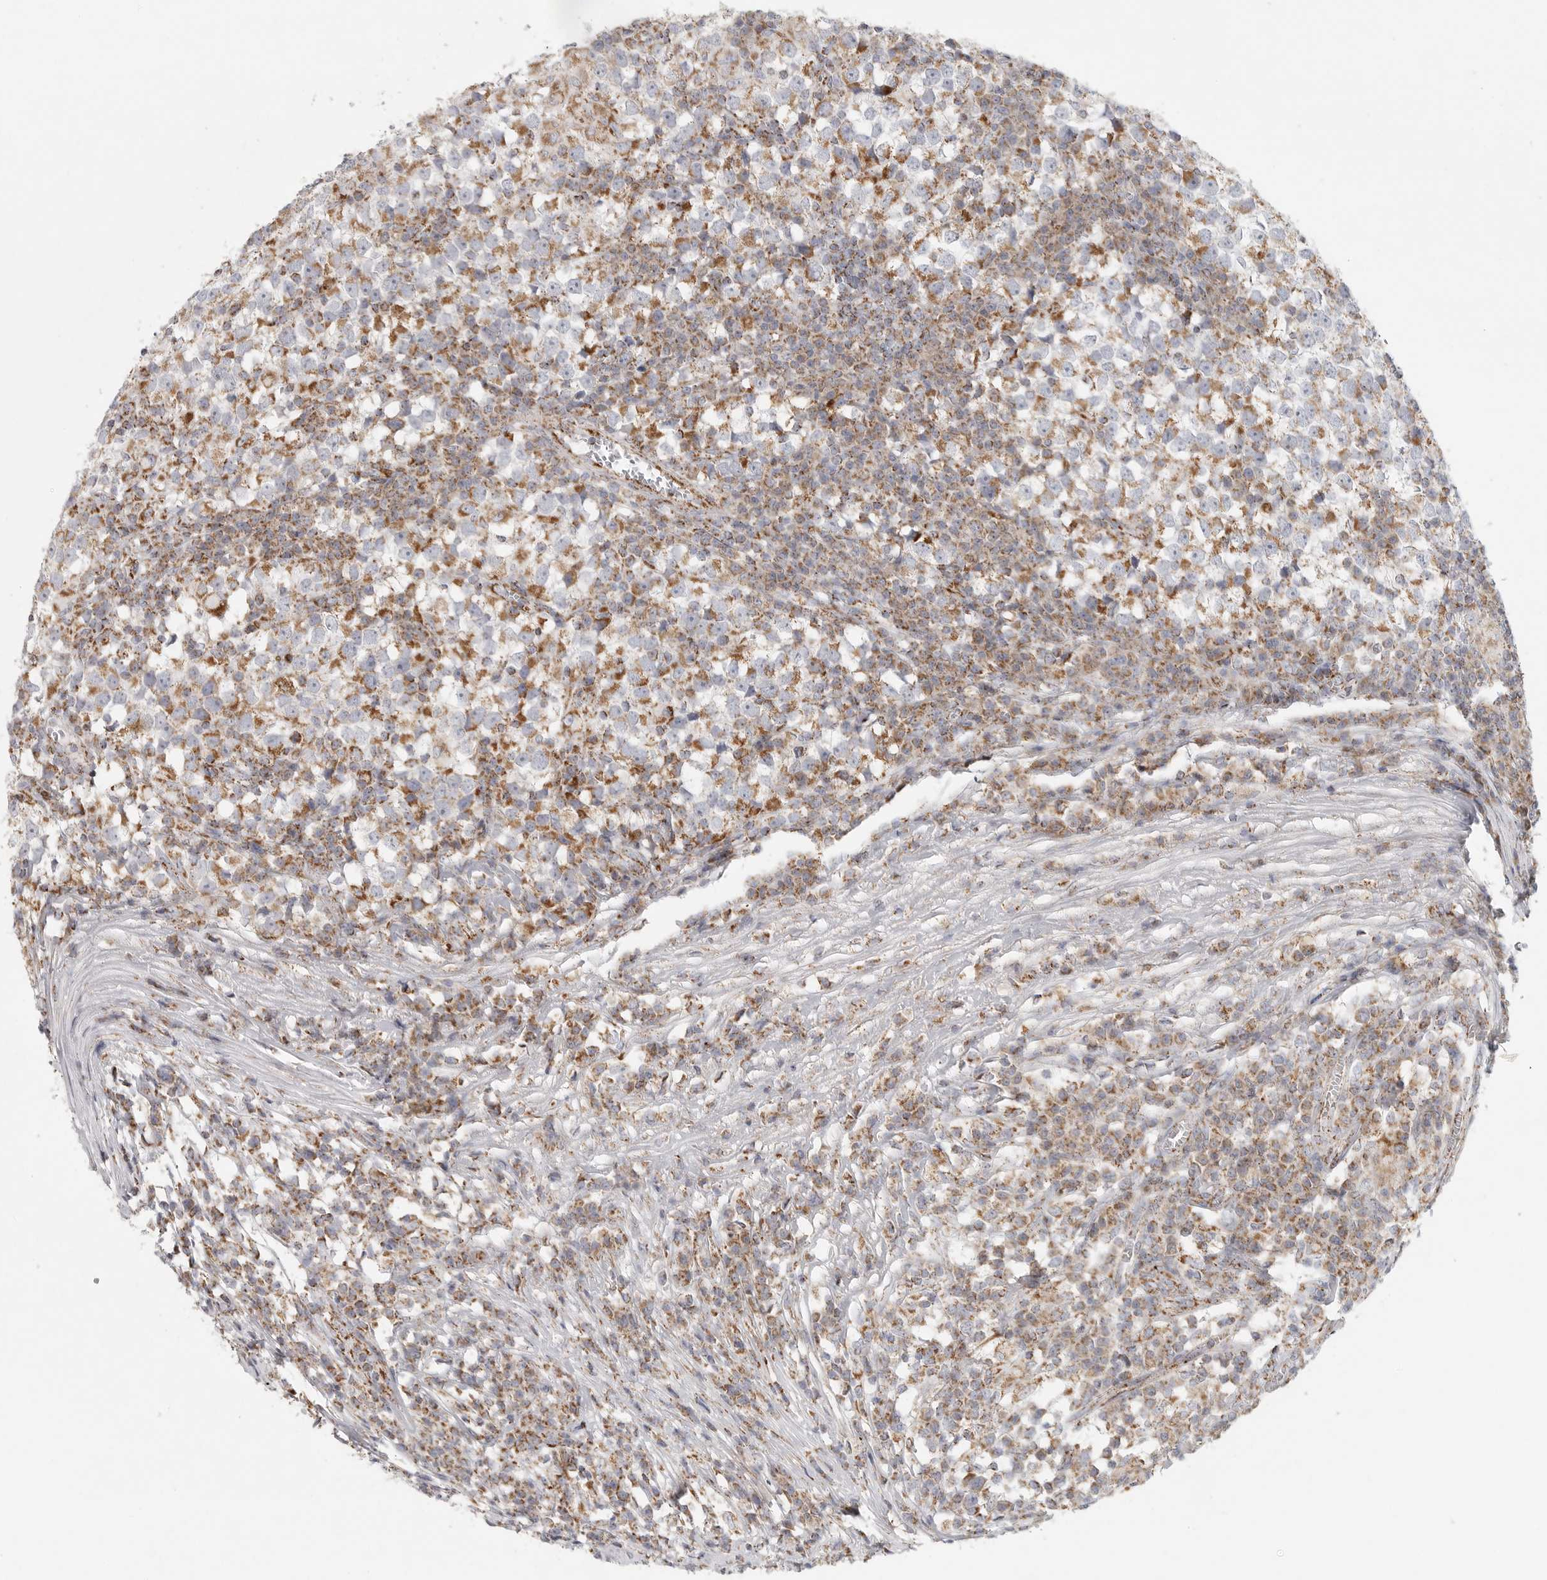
{"staining": {"intensity": "moderate", "quantity": ">75%", "location": "cytoplasmic/membranous"}, "tissue": "testis cancer", "cell_type": "Tumor cells", "image_type": "cancer", "snomed": [{"axis": "morphology", "description": "Seminoma, NOS"}, {"axis": "topography", "description": "Testis"}], "caption": "This photomicrograph displays testis cancer (seminoma) stained with immunohistochemistry to label a protein in brown. The cytoplasmic/membranous of tumor cells show moderate positivity for the protein. Nuclei are counter-stained blue.", "gene": "SLC25A26", "patient": {"sex": "male", "age": 65}}